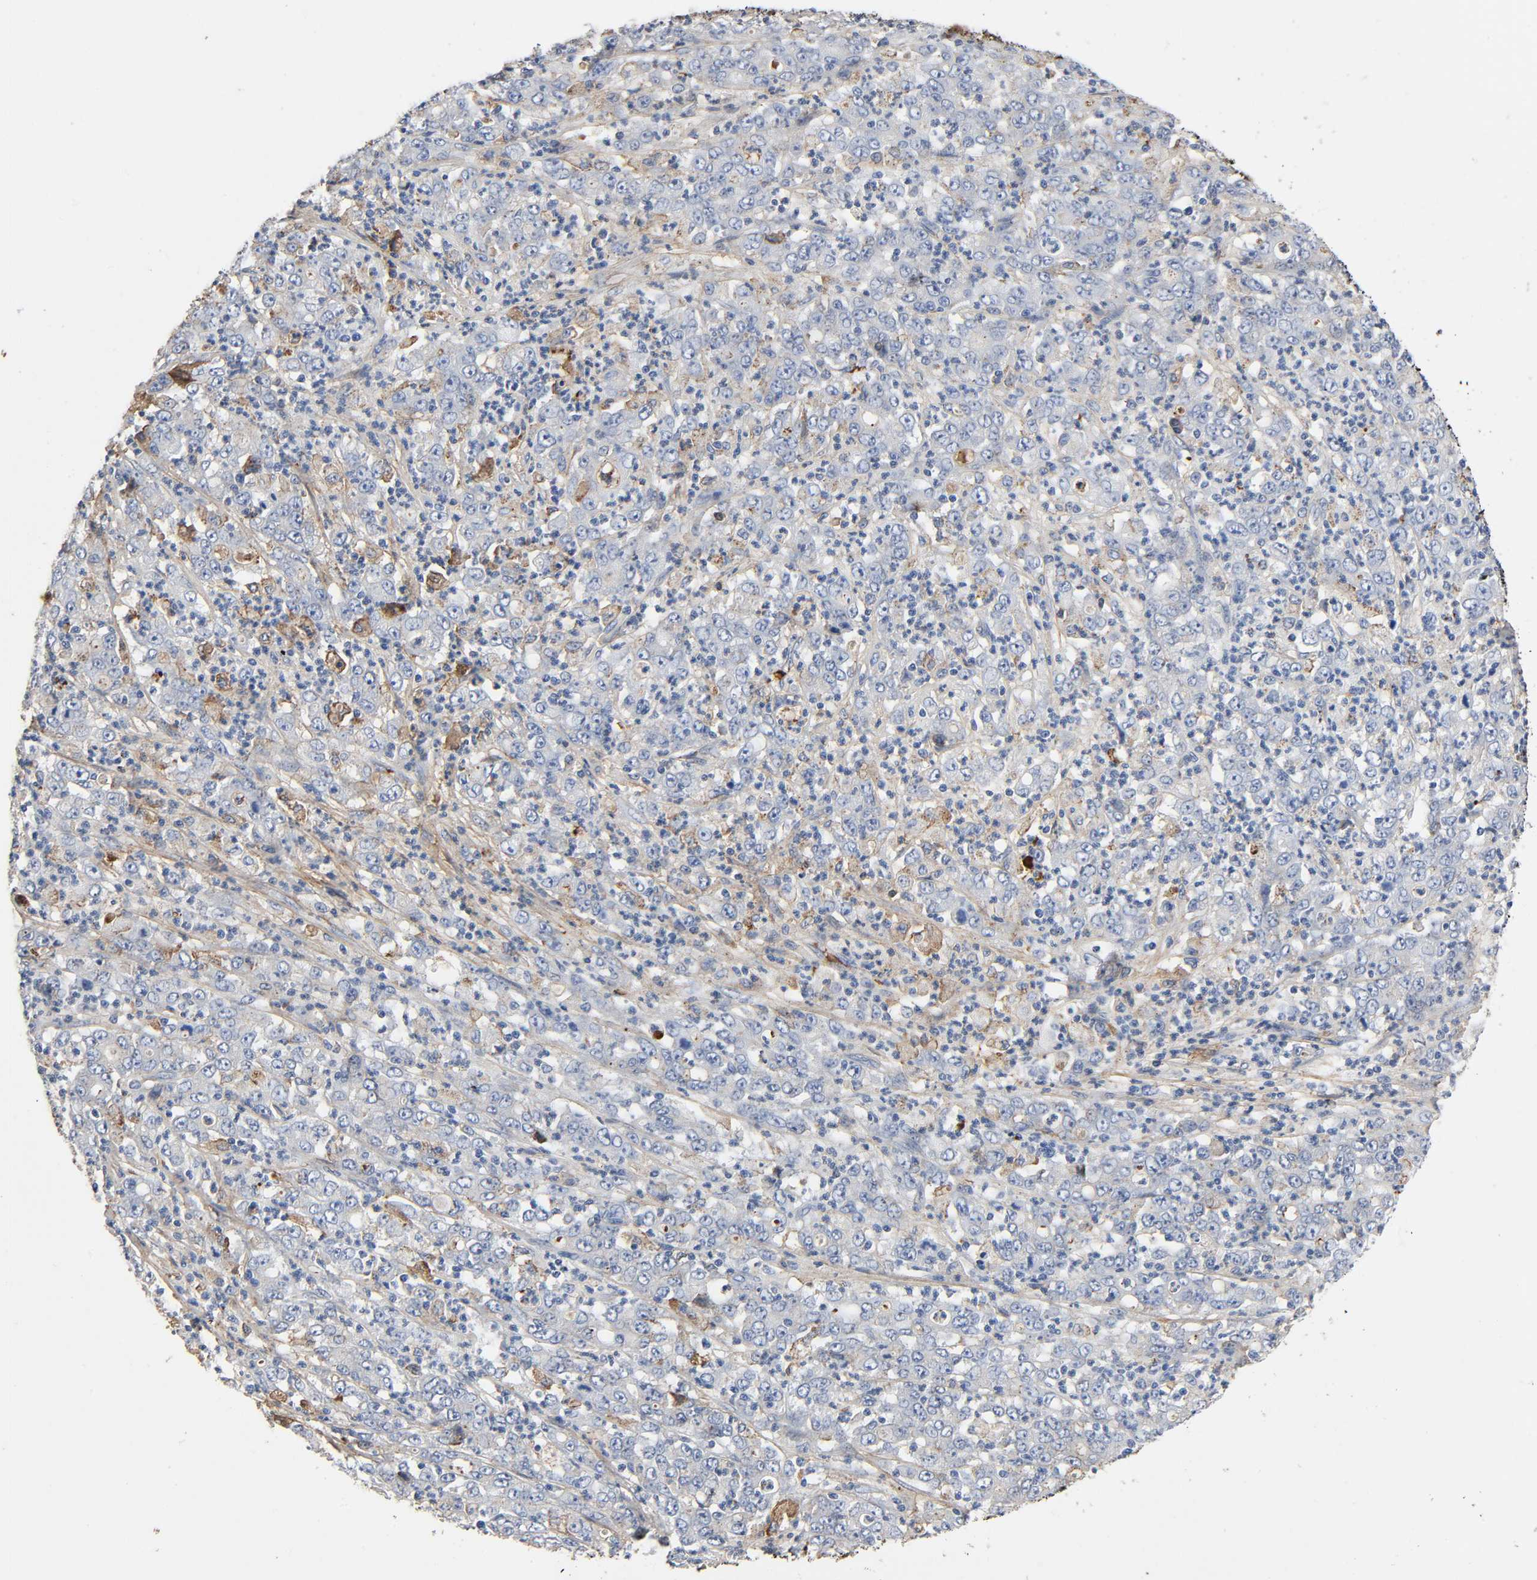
{"staining": {"intensity": "weak", "quantity": "25%-75%", "location": "cytoplasmic/membranous"}, "tissue": "stomach cancer", "cell_type": "Tumor cells", "image_type": "cancer", "snomed": [{"axis": "morphology", "description": "Adenocarcinoma, NOS"}, {"axis": "topography", "description": "Stomach, lower"}], "caption": "Immunohistochemistry (IHC) (DAB) staining of stomach adenocarcinoma displays weak cytoplasmic/membranous protein expression in about 25%-75% of tumor cells. The staining is performed using DAB (3,3'-diaminobenzidine) brown chromogen to label protein expression. The nuclei are counter-stained blue using hematoxylin.", "gene": "C3", "patient": {"sex": "female", "age": 71}}